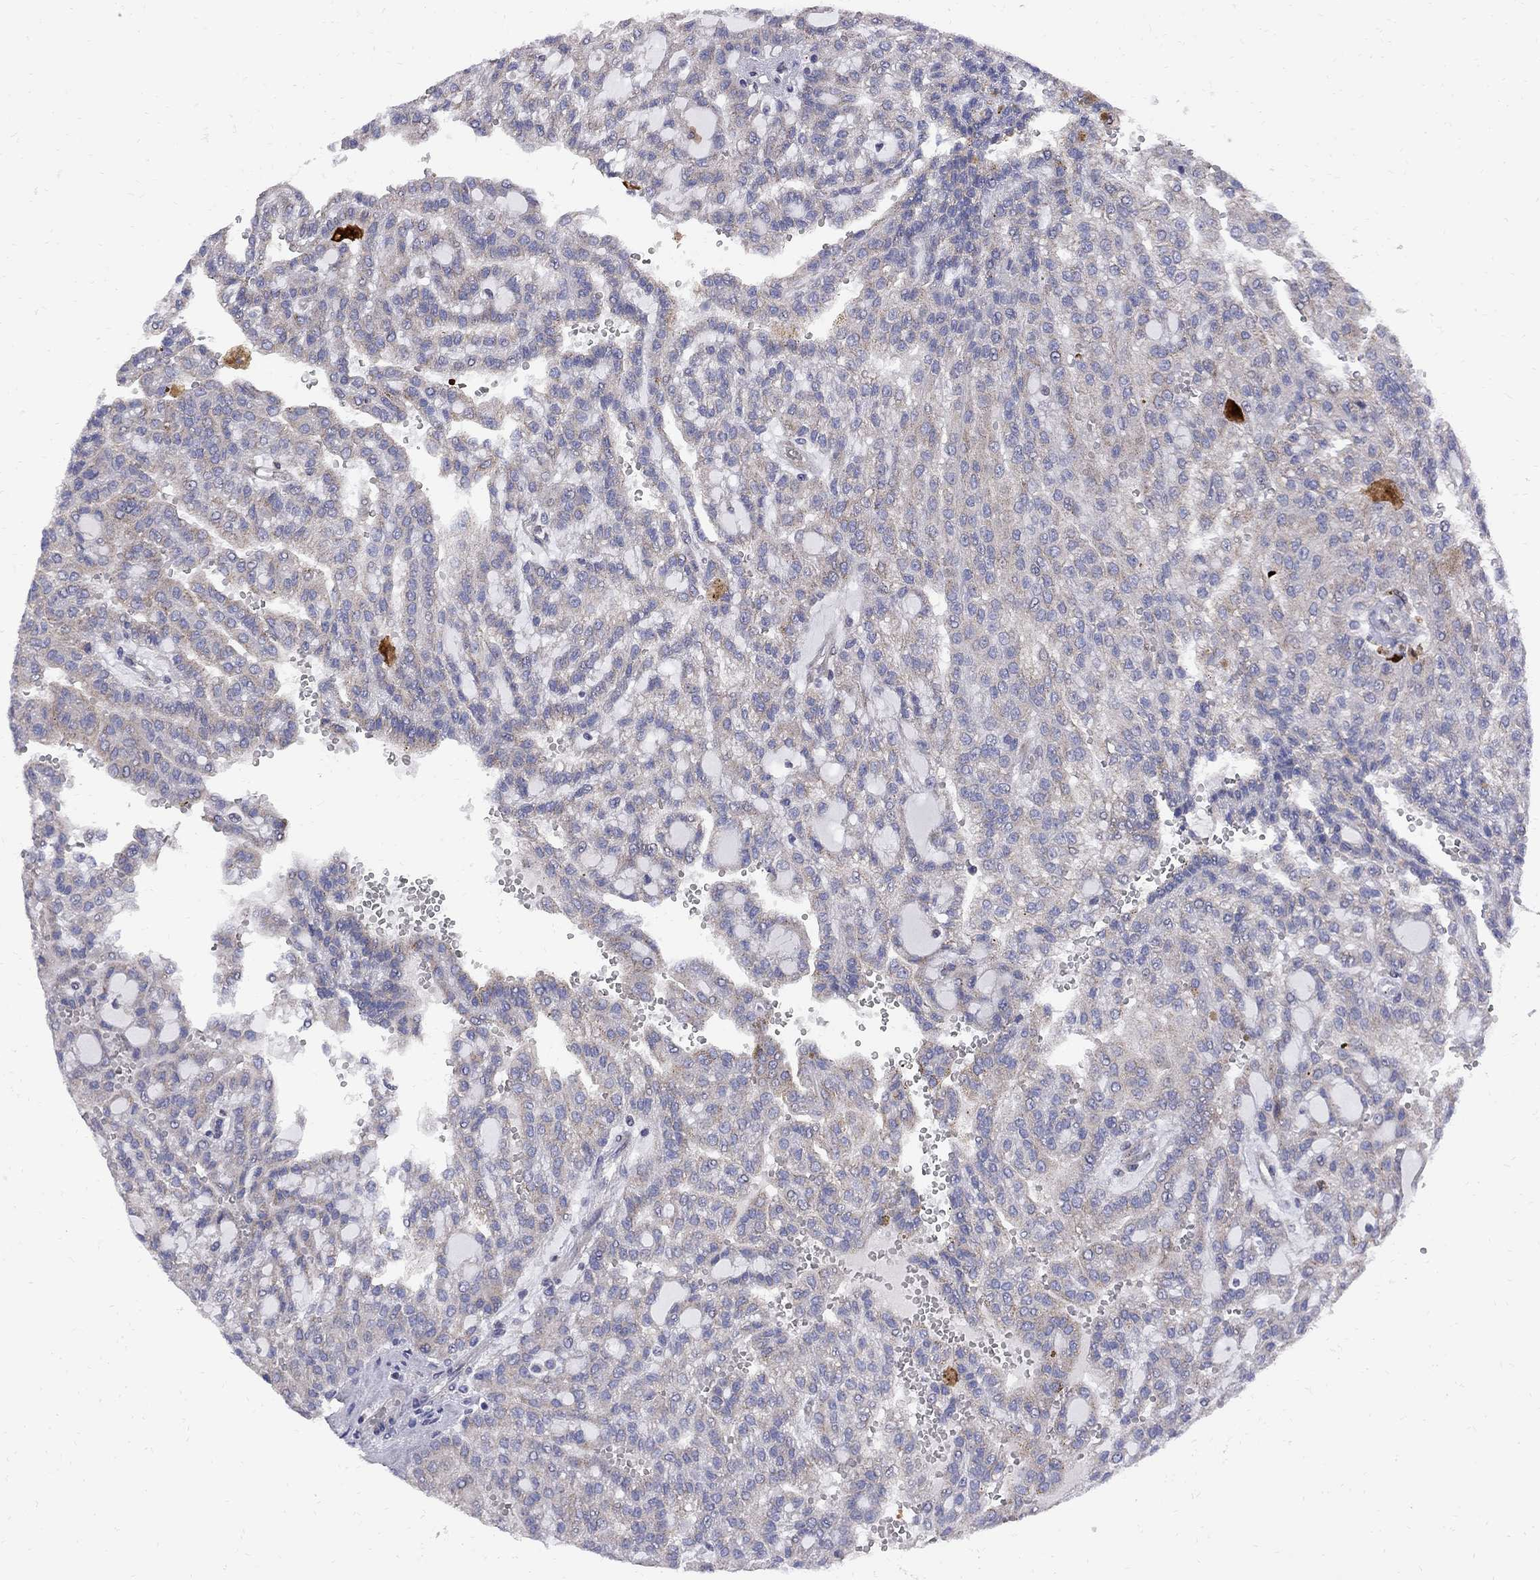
{"staining": {"intensity": "negative", "quantity": "none", "location": "none"}, "tissue": "renal cancer", "cell_type": "Tumor cells", "image_type": "cancer", "snomed": [{"axis": "morphology", "description": "Adenocarcinoma, NOS"}, {"axis": "topography", "description": "Kidney"}], "caption": "High power microscopy photomicrograph of an IHC histopathology image of renal adenocarcinoma, revealing no significant expression in tumor cells.", "gene": "MTHFR", "patient": {"sex": "male", "age": 63}}